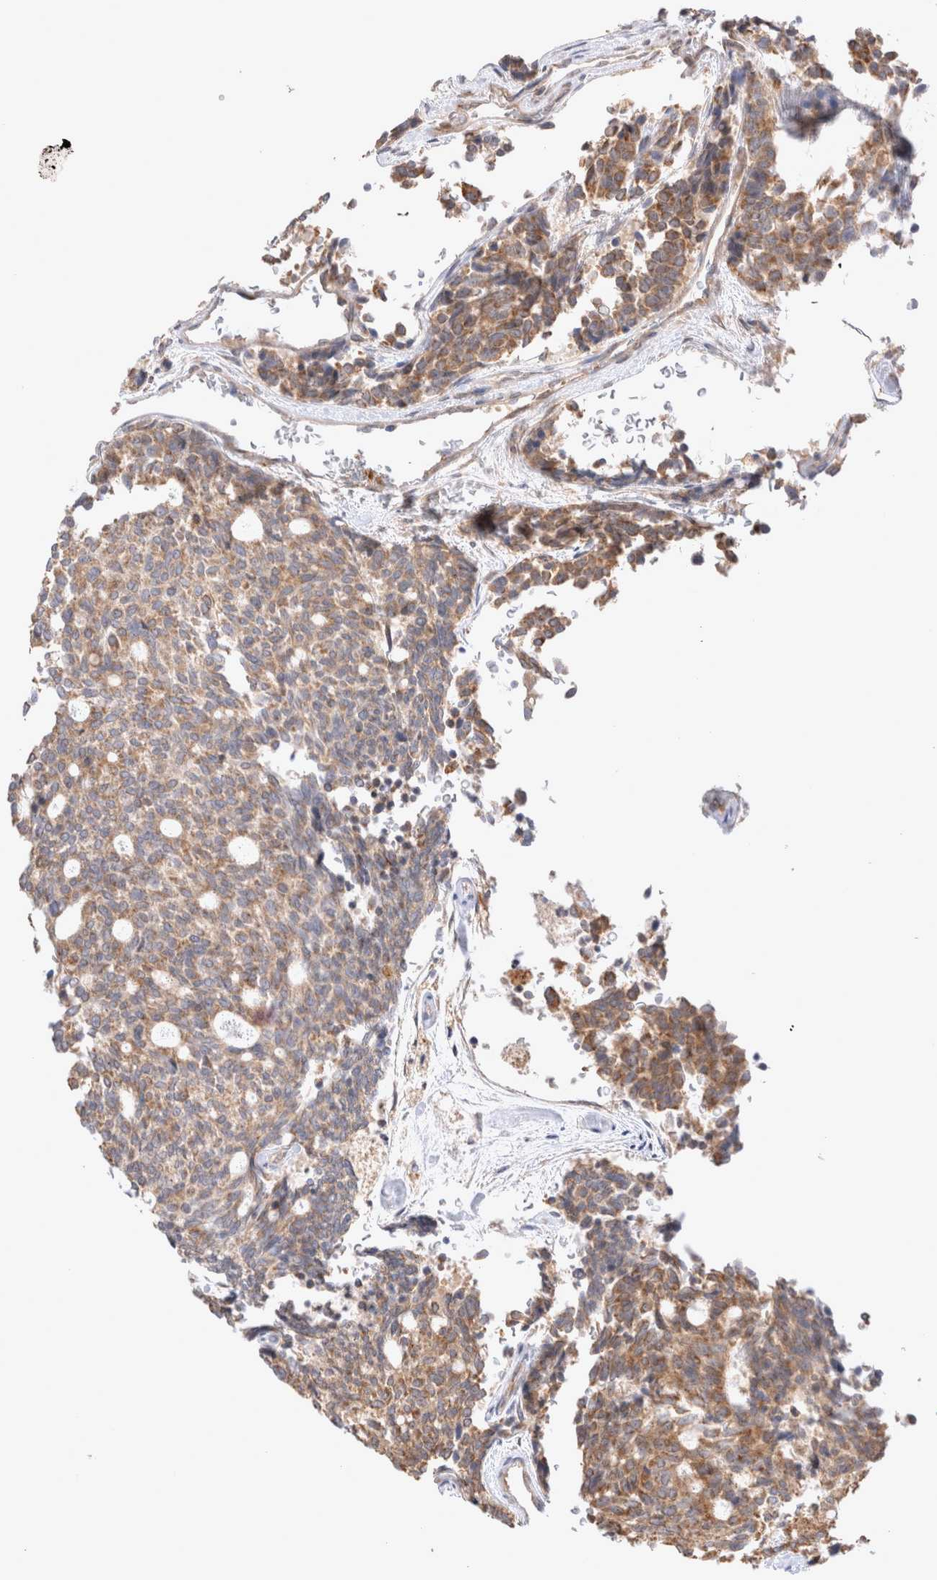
{"staining": {"intensity": "moderate", "quantity": ">75%", "location": "cytoplasmic/membranous"}, "tissue": "carcinoid", "cell_type": "Tumor cells", "image_type": "cancer", "snomed": [{"axis": "morphology", "description": "Carcinoid, malignant, NOS"}, {"axis": "topography", "description": "Pancreas"}], "caption": "Tumor cells reveal medium levels of moderate cytoplasmic/membranous staining in approximately >75% of cells in human malignant carcinoid. The staining was performed using DAB (3,3'-diaminobenzidine), with brown indicating positive protein expression. Nuclei are stained blue with hematoxylin.", "gene": "NPC1", "patient": {"sex": "female", "age": 54}}